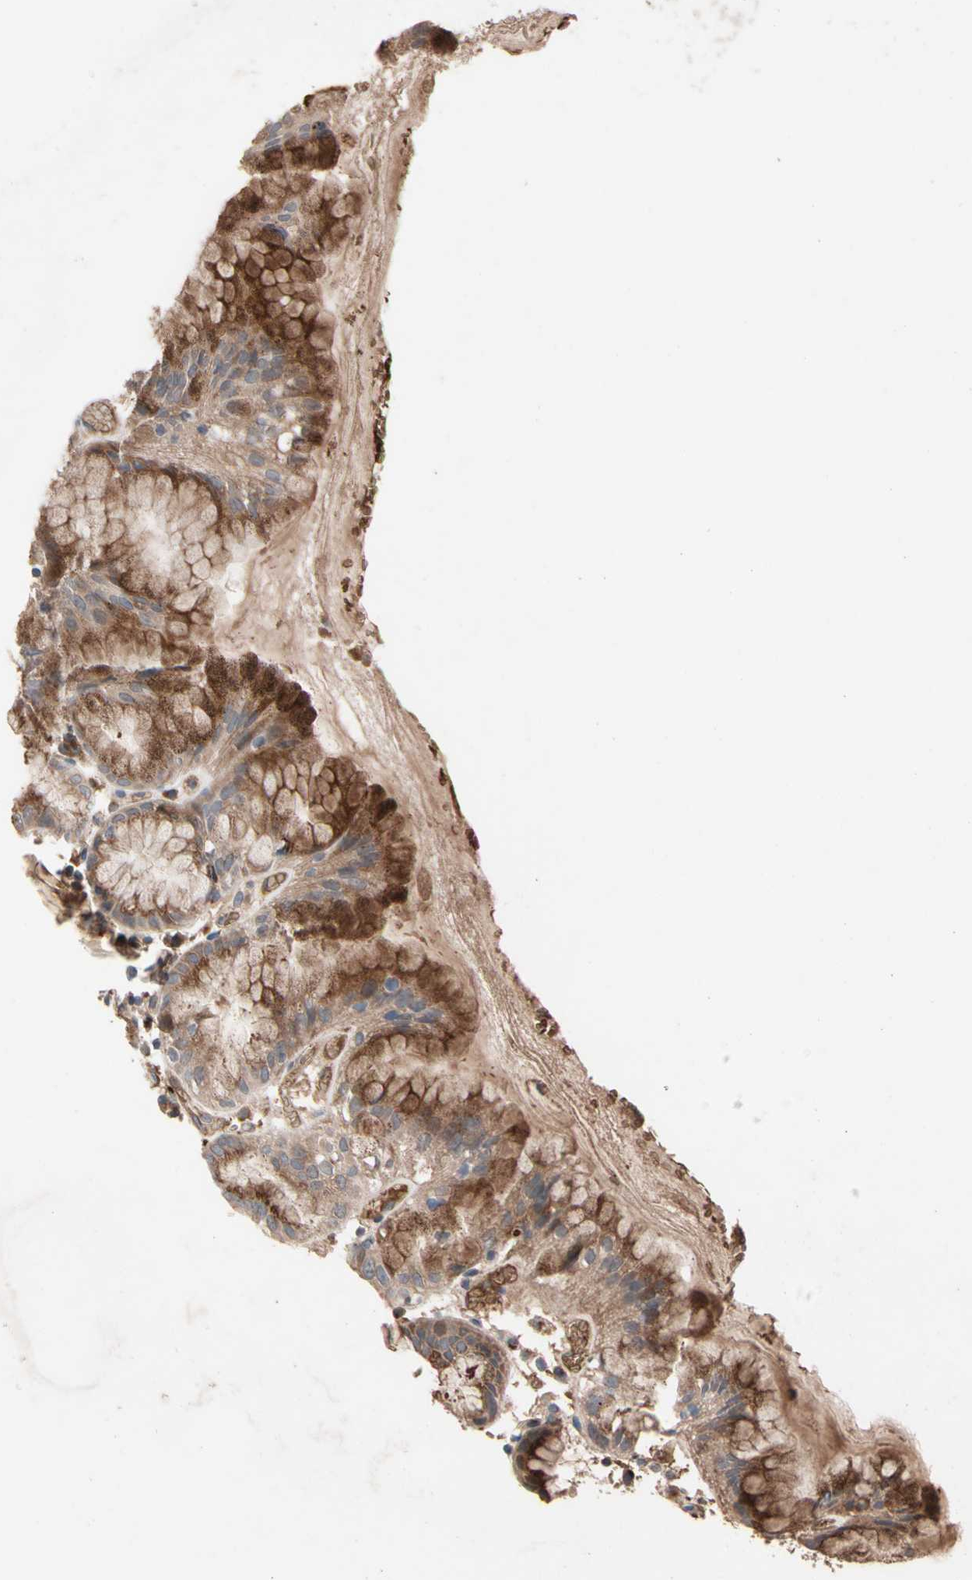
{"staining": {"intensity": "strong", "quantity": ">75%", "location": "cytoplasmic/membranous"}, "tissue": "stomach", "cell_type": "Glandular cells", "image_type": "normal", "snomed": [{"axis": "morphology", "description": "Normal tissue, NOS"}, {"axis": "topography", "description": "Stomach"}, {"axis": "topography", "description": "Stomach, lower"}], "caption": "Immunohistochemistry (IHC) (DAB) staining of normal stomach demonstrates strong cytoplasmic/membranous protein staining in about >75% of glandular cells. (brown staining indicates protein expression, while blue staining denotes nuclei).", "gene": "GCK", "patient": {"sex": "female", "age": 75}}